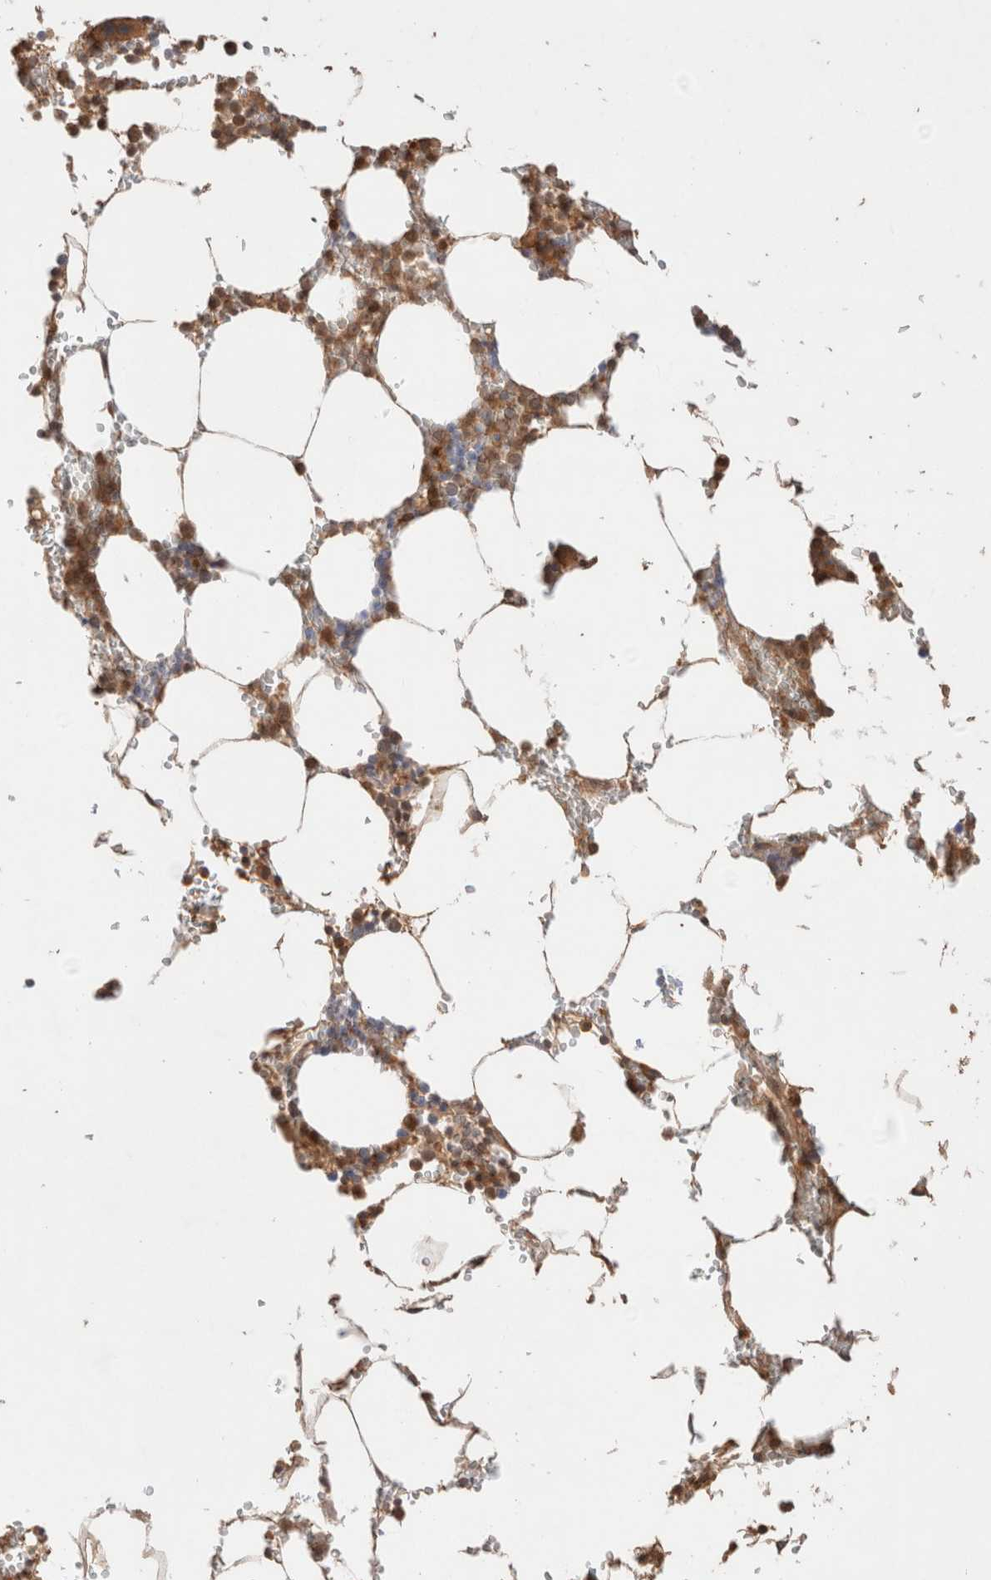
{"staining": {"intensity": "moderate", "quantity": ">75%", "location": "cytoplasmic/membranous"}, "tissue": "bone marrow", "cell_type": "Hematopoietic cells", "image_type": "normal", "snomed": [{"axis": "morphology", "description": "Normal tissue, NOS"}, {"axis": "topography", "description": "Bone marrow"}], "caption": "A brown stain highlights moderate cytoplasmic/membranous positivity of a protein in hematopoietic cells of benign bone marrow.", "gene": "CARNMT1", "patient": {"sex": "male", "age": 70}}